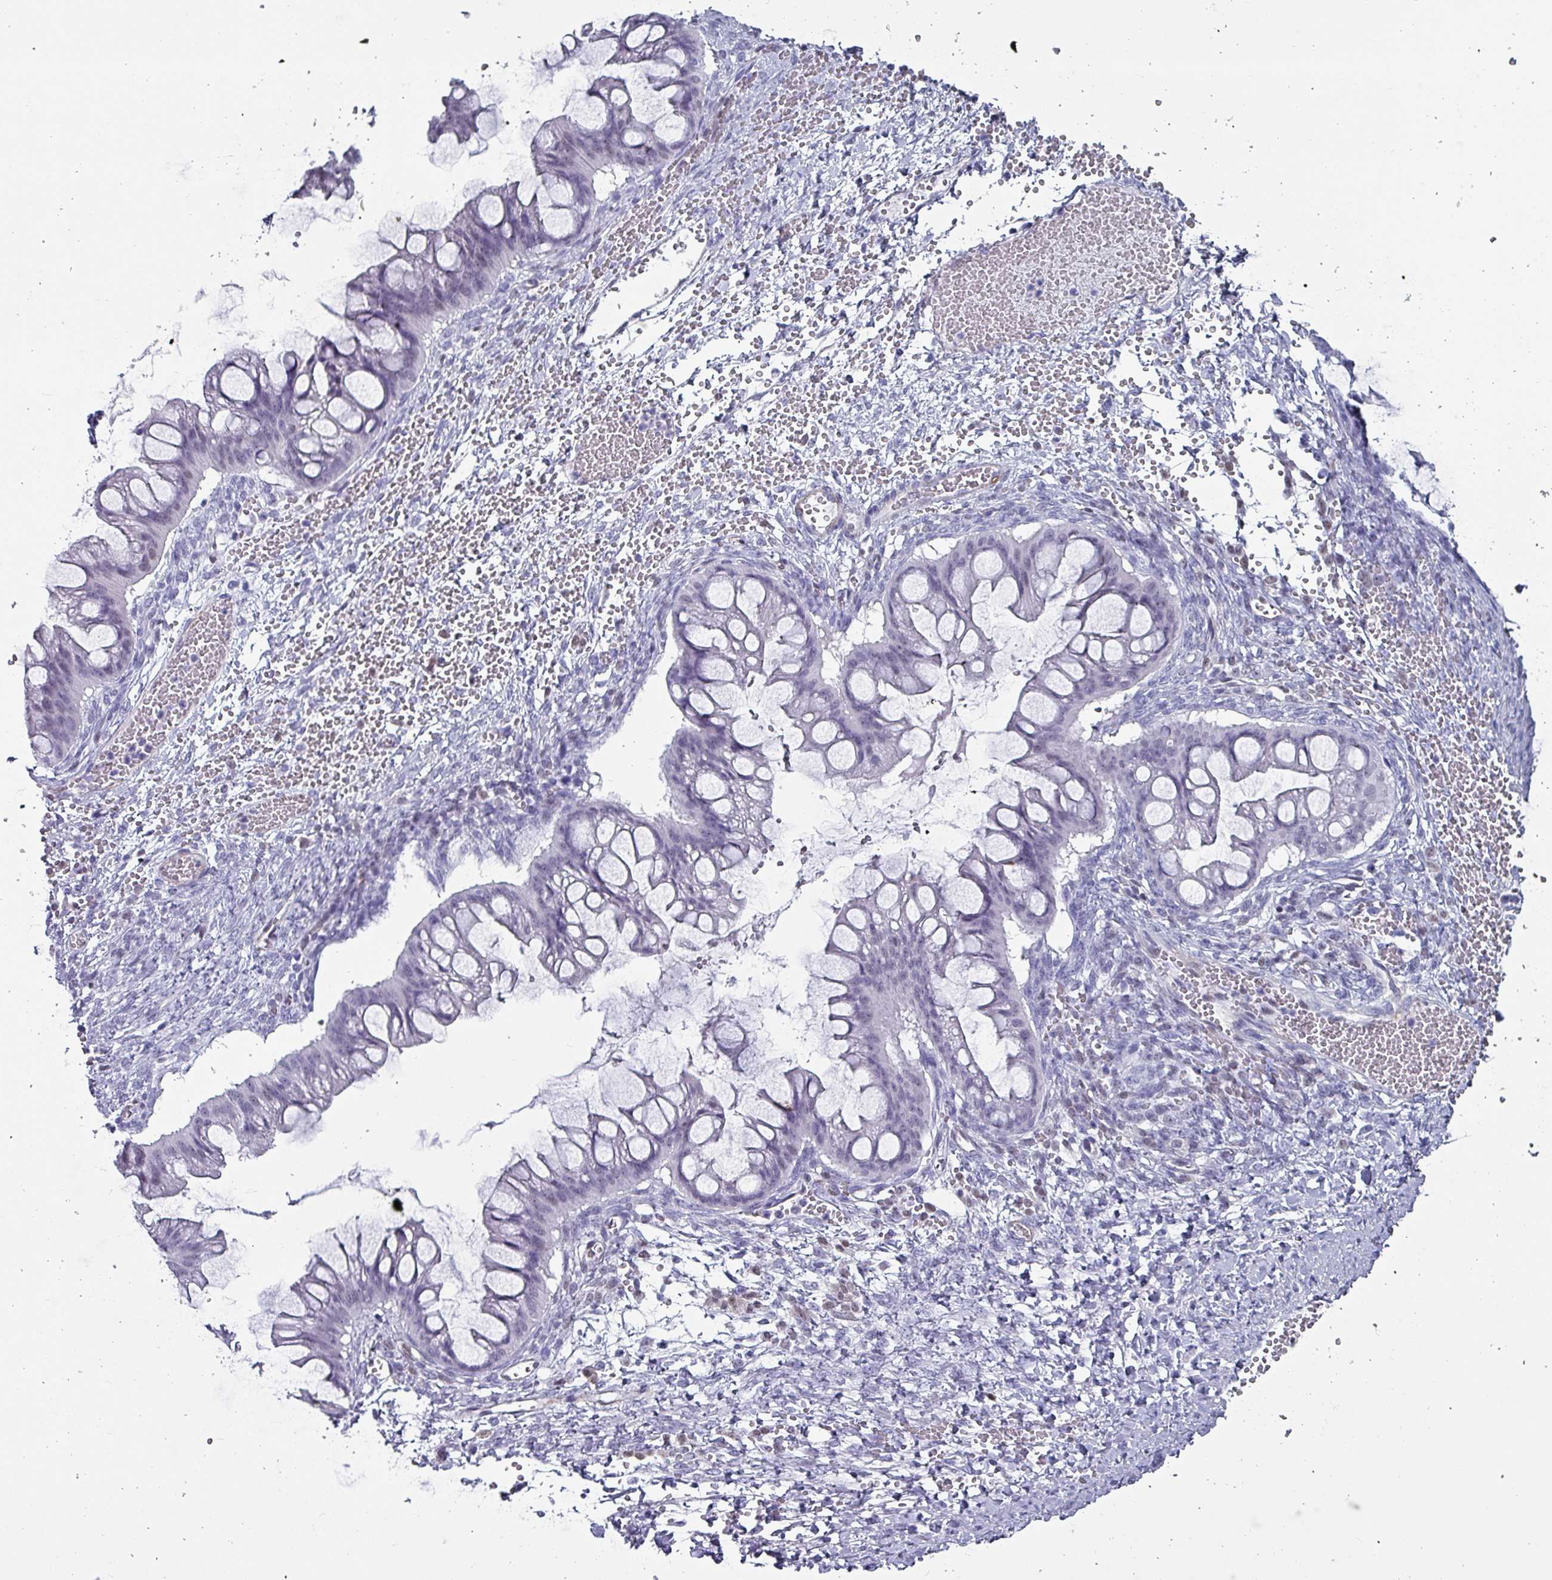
{"staining": {"intensity": "negative", "quantity": "none", "location": "none"}, "tissue": "ovarian cancer", "cell_type": "Tumor cells", "image_type": "cancer", "snomed": [{"axis": "morphology", "description": "Cystadenocarcinoma, mucinous, NOS"}, {"axis": "topography", "description": "Ovary"}], "caption": "This is a micrograph of immunohistochemistry staining of ovarian cancer, which shows no staining in tumor cells.", "gene": "ZNF816-ZNF321P", "patient": {"sex": "female", "age": 73}}